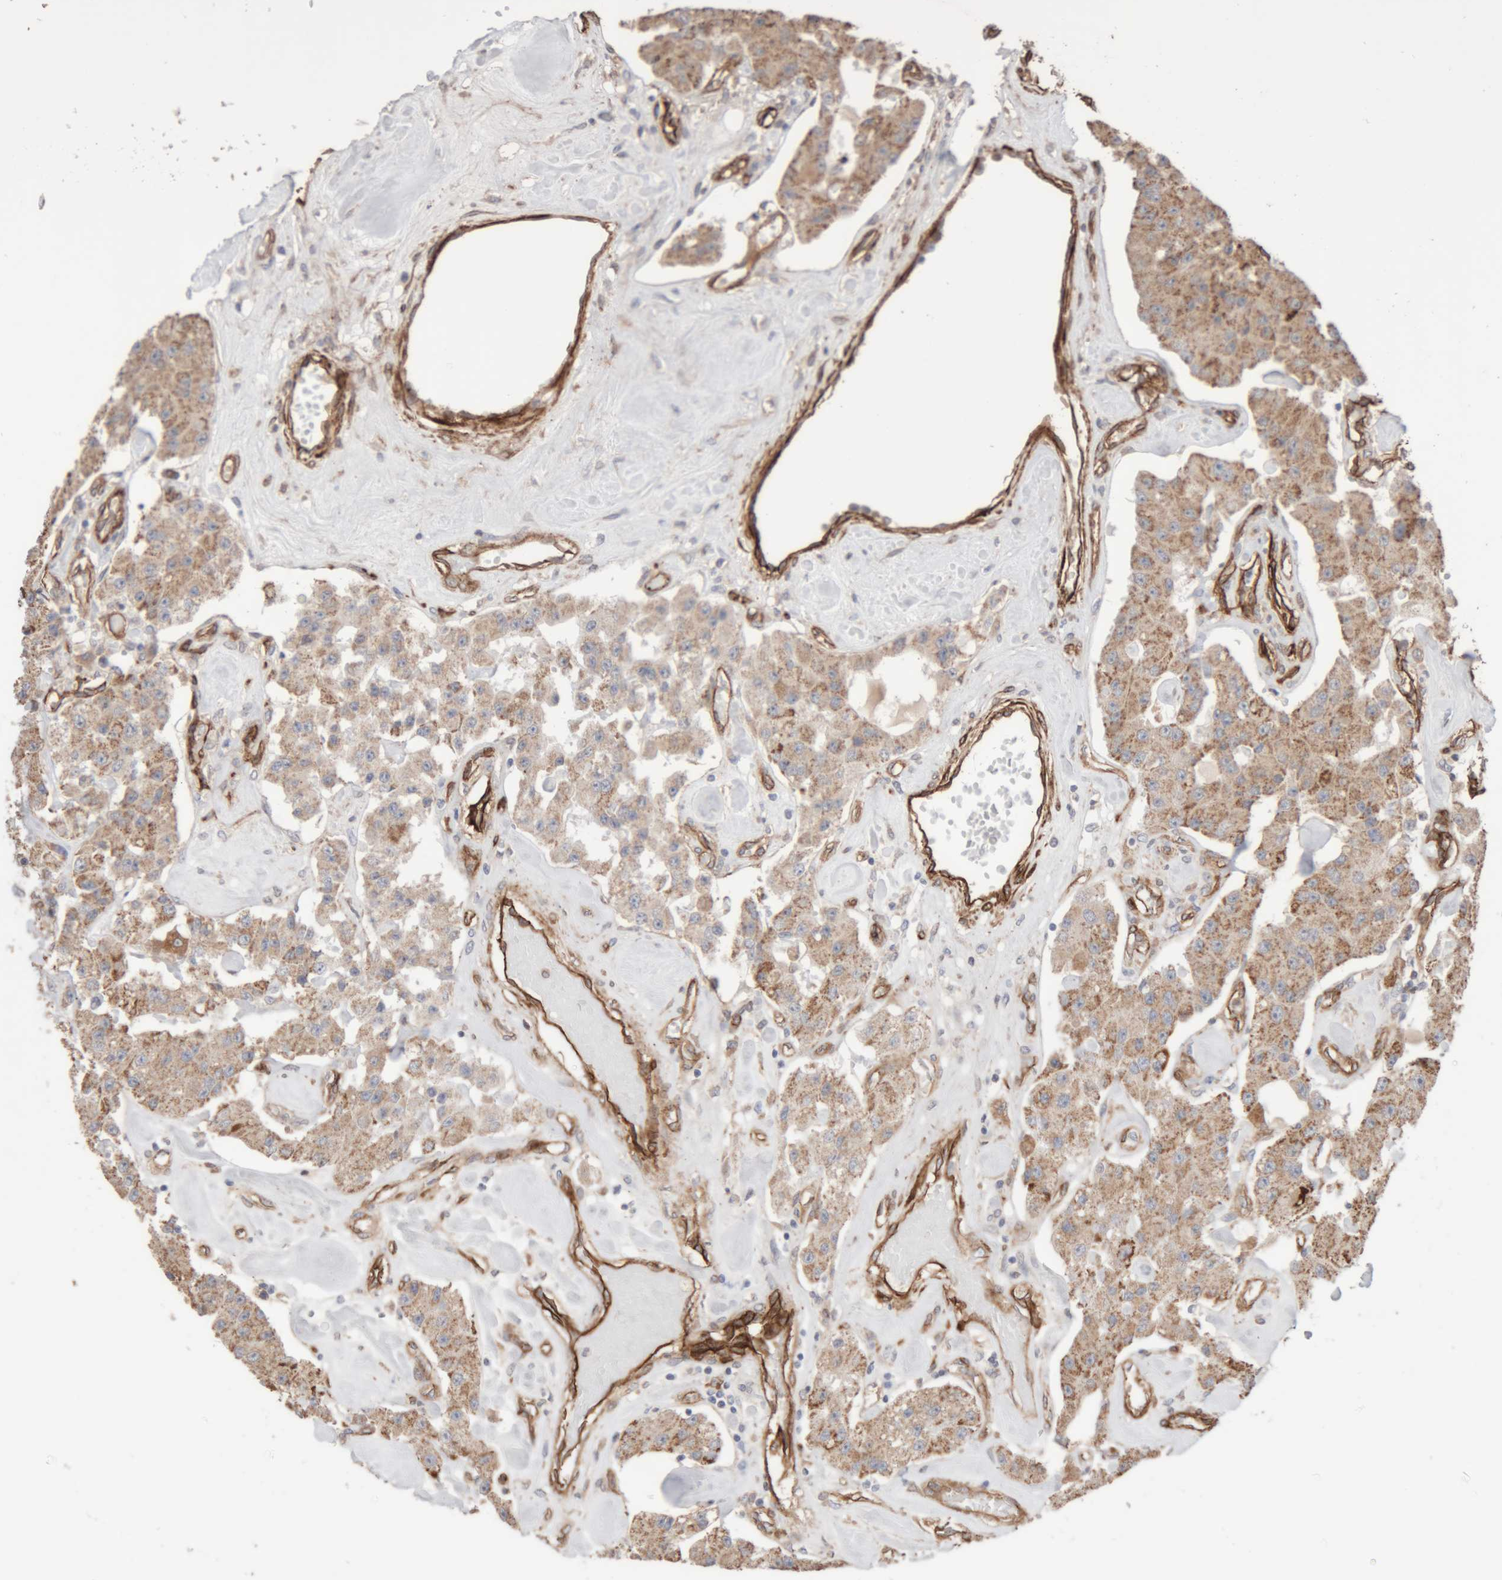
{"staining": {"intensity": "moderate", "quantity": ">75%", "location": "cytoplasmic/membranous"}, "tissue": "carcinoid", "cell_type": "Tumor cells", "image_type": "cancer", "snomed": [{"axis": "morphology", "description": "Carcinoid, malignant, NOS"}, {"axis": "topography", "description": "Pancreas"}], "caption": "Immunohistochemical staining of carcinoid demonstrates moderate cytoplasmic/membranous protein staining in approximately >75% of tumor cells.", "gene": "RAB32", "patient": {"sex": "male", "age": 41}}